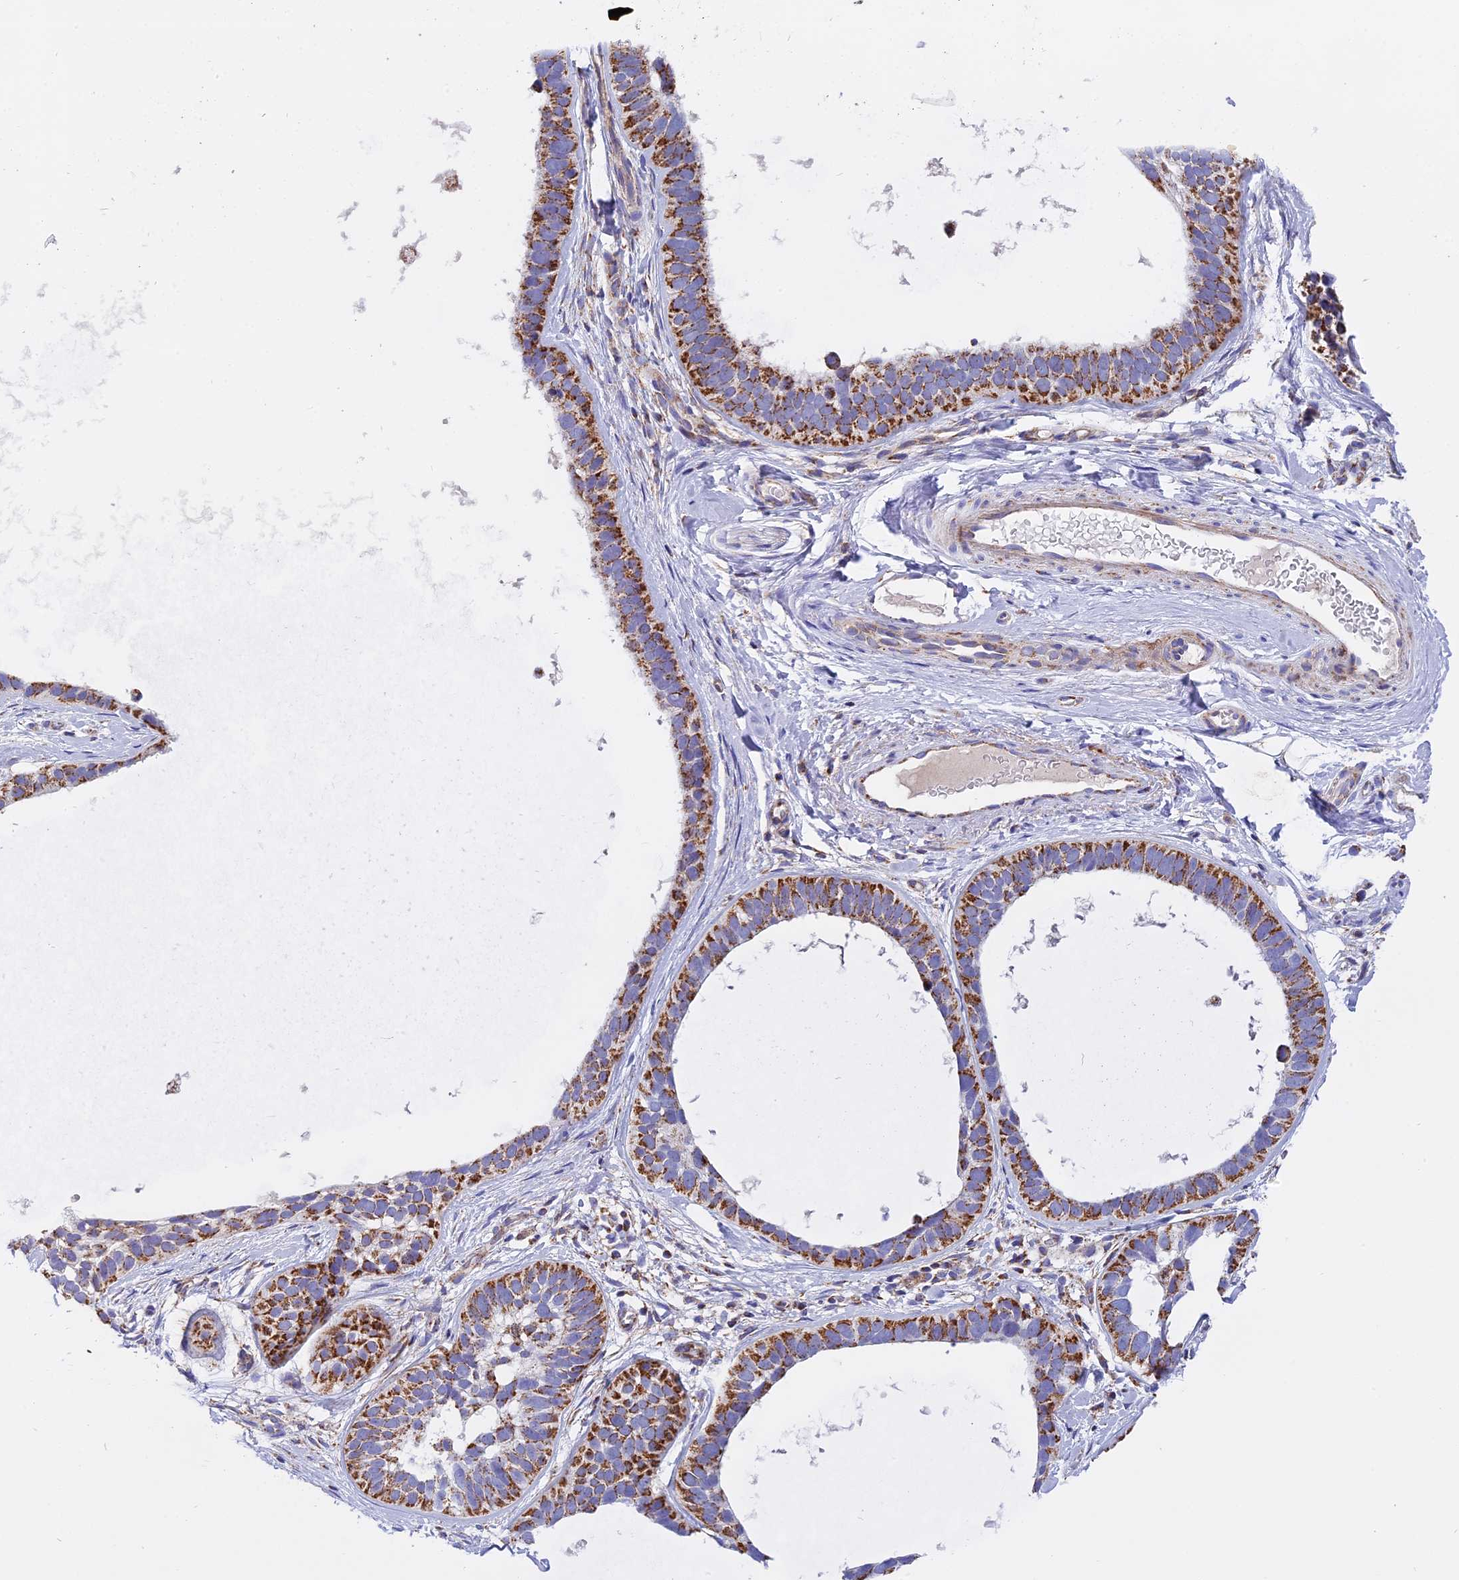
{"staining": {"intensity": "strong", "quantity": "25%-75%", "location": "cytoplasmic/membranous"}, "tissue": "skin cancer", "cell_type": "Tumor cells", "image_type": "cancer", "snomed": [{"axis": "morphology", "description": "Basal cell carcinoma"}, {"axis": "topography", "description": "Skin"}], "caption": "High-power microscopy captured an immunohistochemistry (IHC) image of basal cell carcinoma (skin), revealing strong cytoplasmic/membranous expression in approximately 25%-75% of tumor cells.", "gene": "MRPS34", "patient": {"sex": "male", "age": 62}}